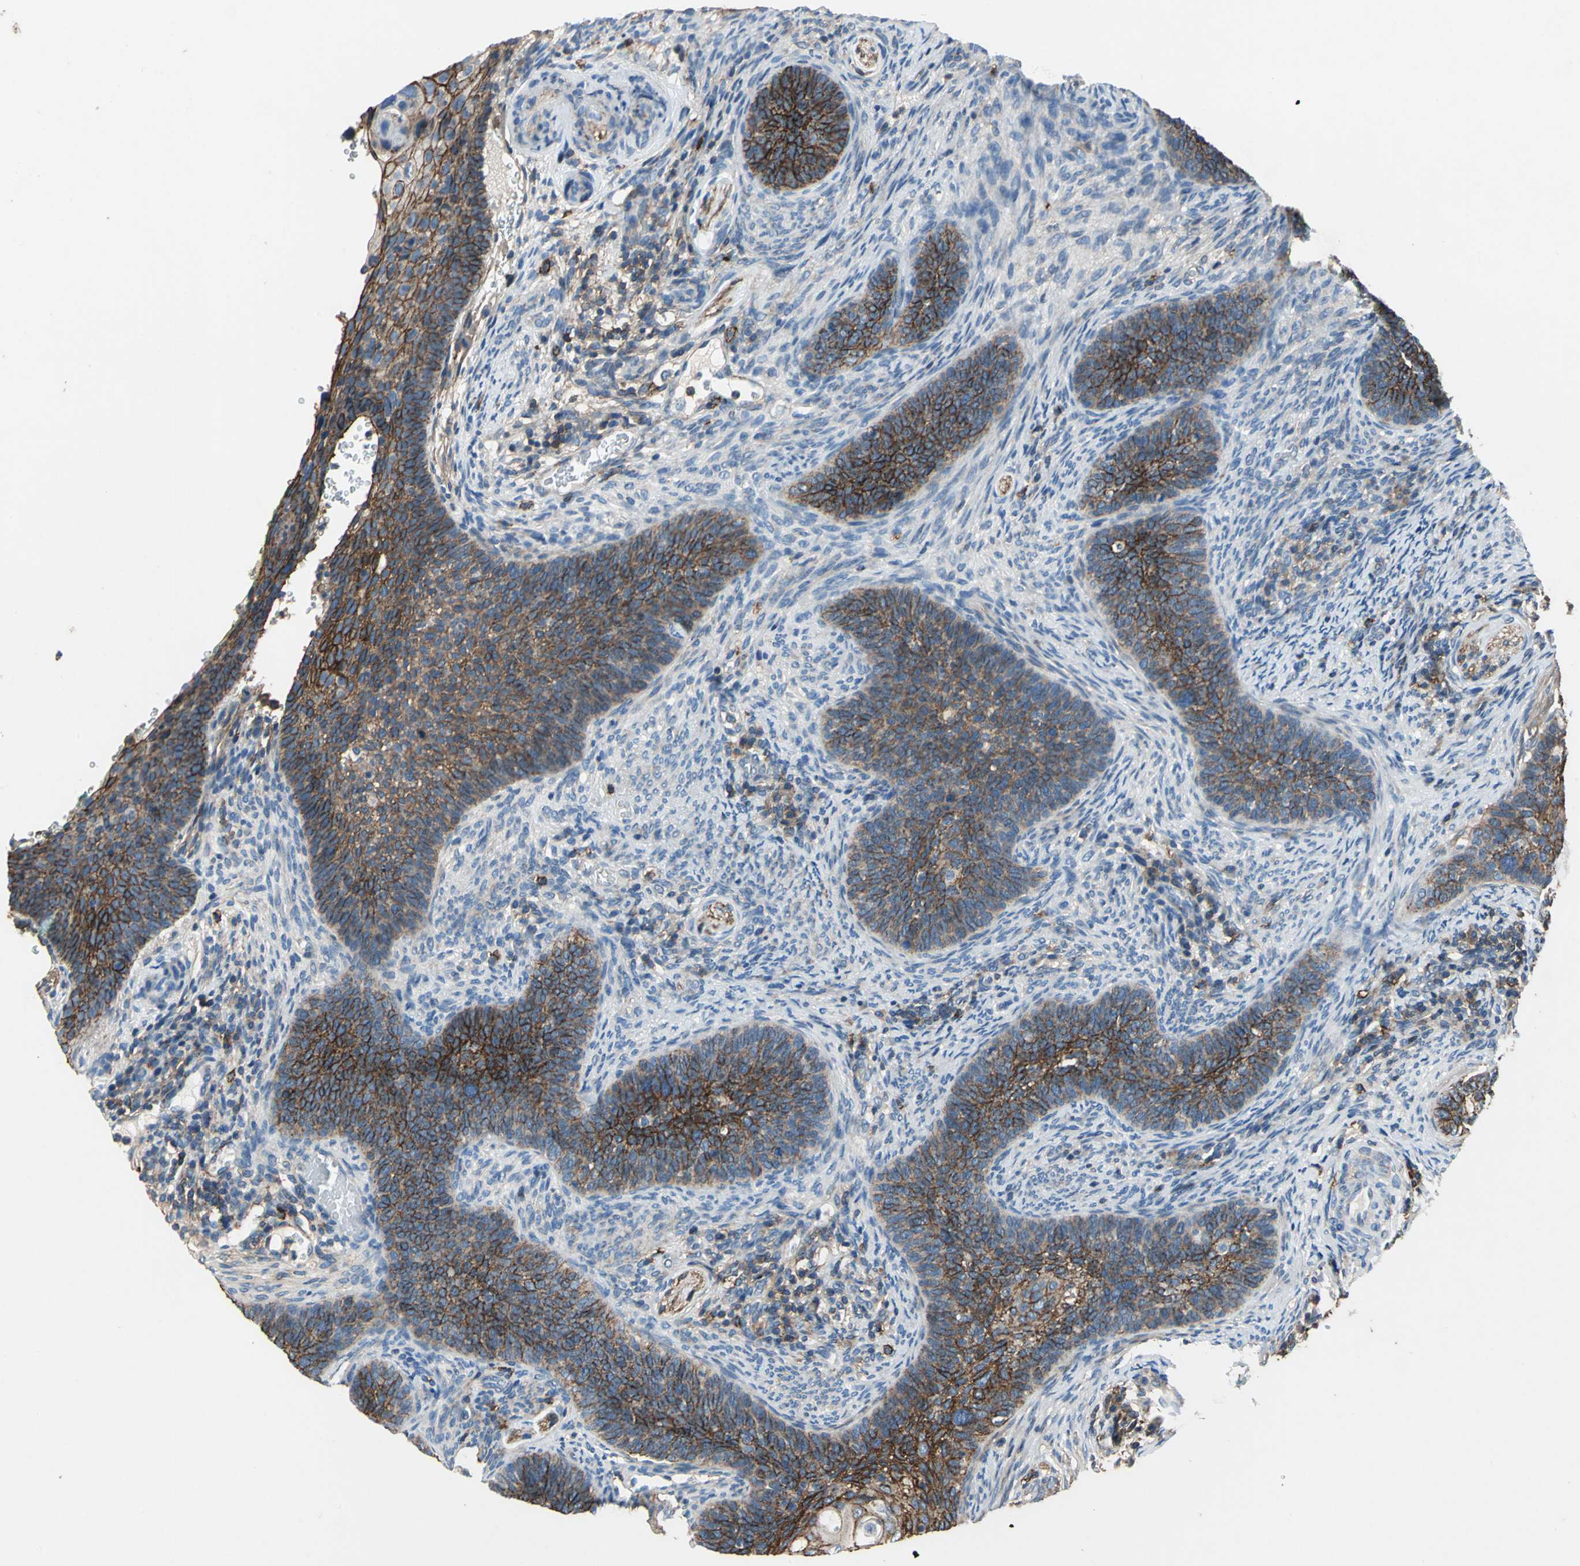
{"staining": {"intensity": "strong", "quantity": ">75%", "location": "cytoplasmic/membranous"}, "tissue": "cervical cancer", "cell_type": "Tumor cells", "image_type": "cancer", "snomed": [{"axis": "morphology", "description": "Squamous cell carcinoma, NOS"}, {"axis": "topography", "description": "Cervix"}], "caption": "This photomicrograph displays cervical squamous cell carcinoma stained with IHC to label a protein in brown. The cytoplasmic/membranous of tumor cells show strong positivity for the protein. Nuclei are counter-stained blue.", "gene": "CD44", "patient": {"sex": "female", "age": 33}}